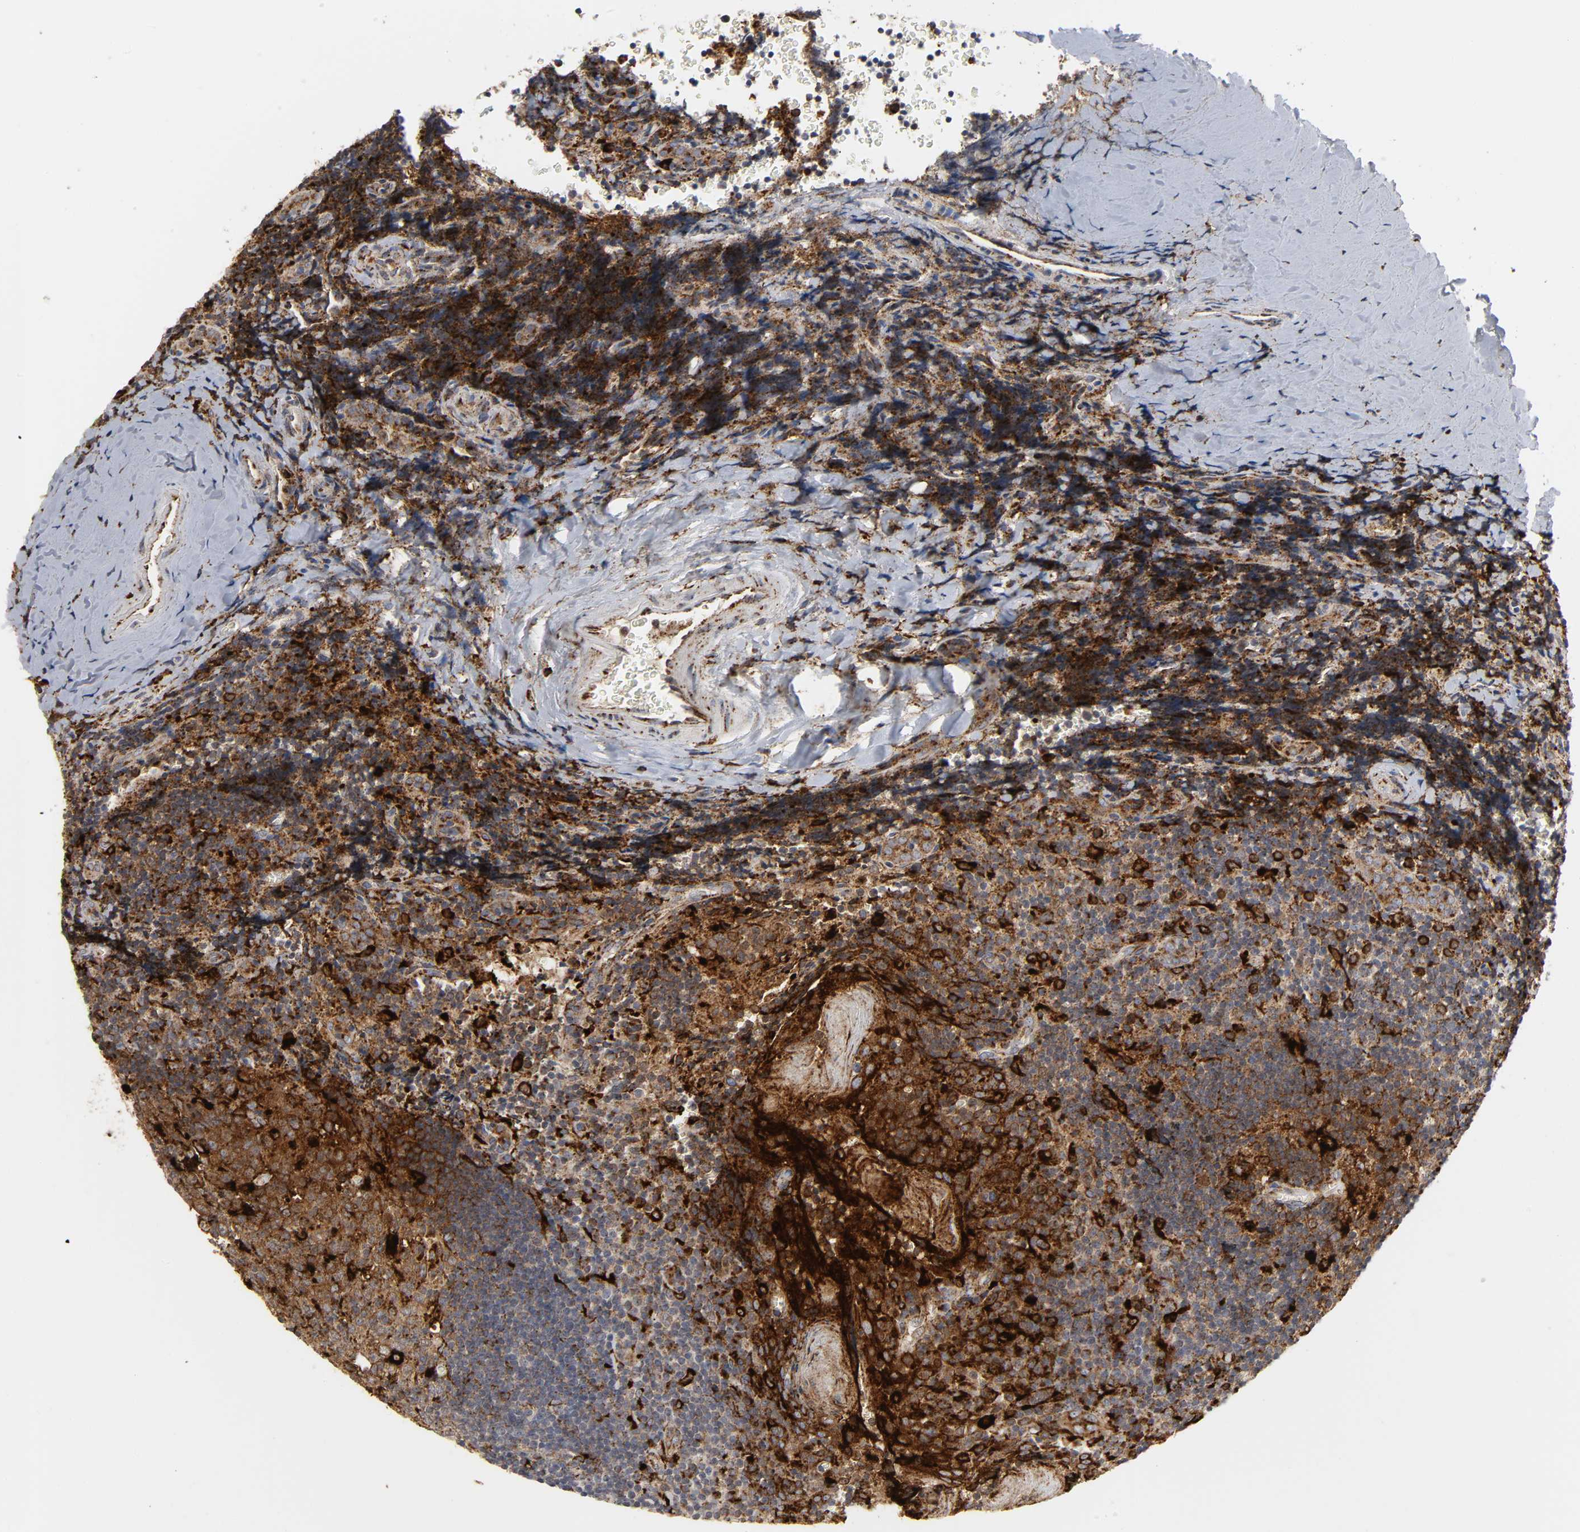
{"staining": {"intensity": "moderate", "quantity": "25%-75%", "location": "cytoplasmic/membranous"}, "tissue": "tonsil", "cell_type": "Germinal center cells", "image_type": "normal", "snomed": [{"axis": "morphology", "description": "Normal tissue, NOS"}, {"axis": "topography", "description": "Tonsil"}], "caption": "The photomicrograph reveals staining of benign tonsil, revealing moderate cytoplasmic/membranous protein staining (brown color) within germinal center cells.", "gene": "PSAP", "patient": {"sex": "male", "age": 20}}